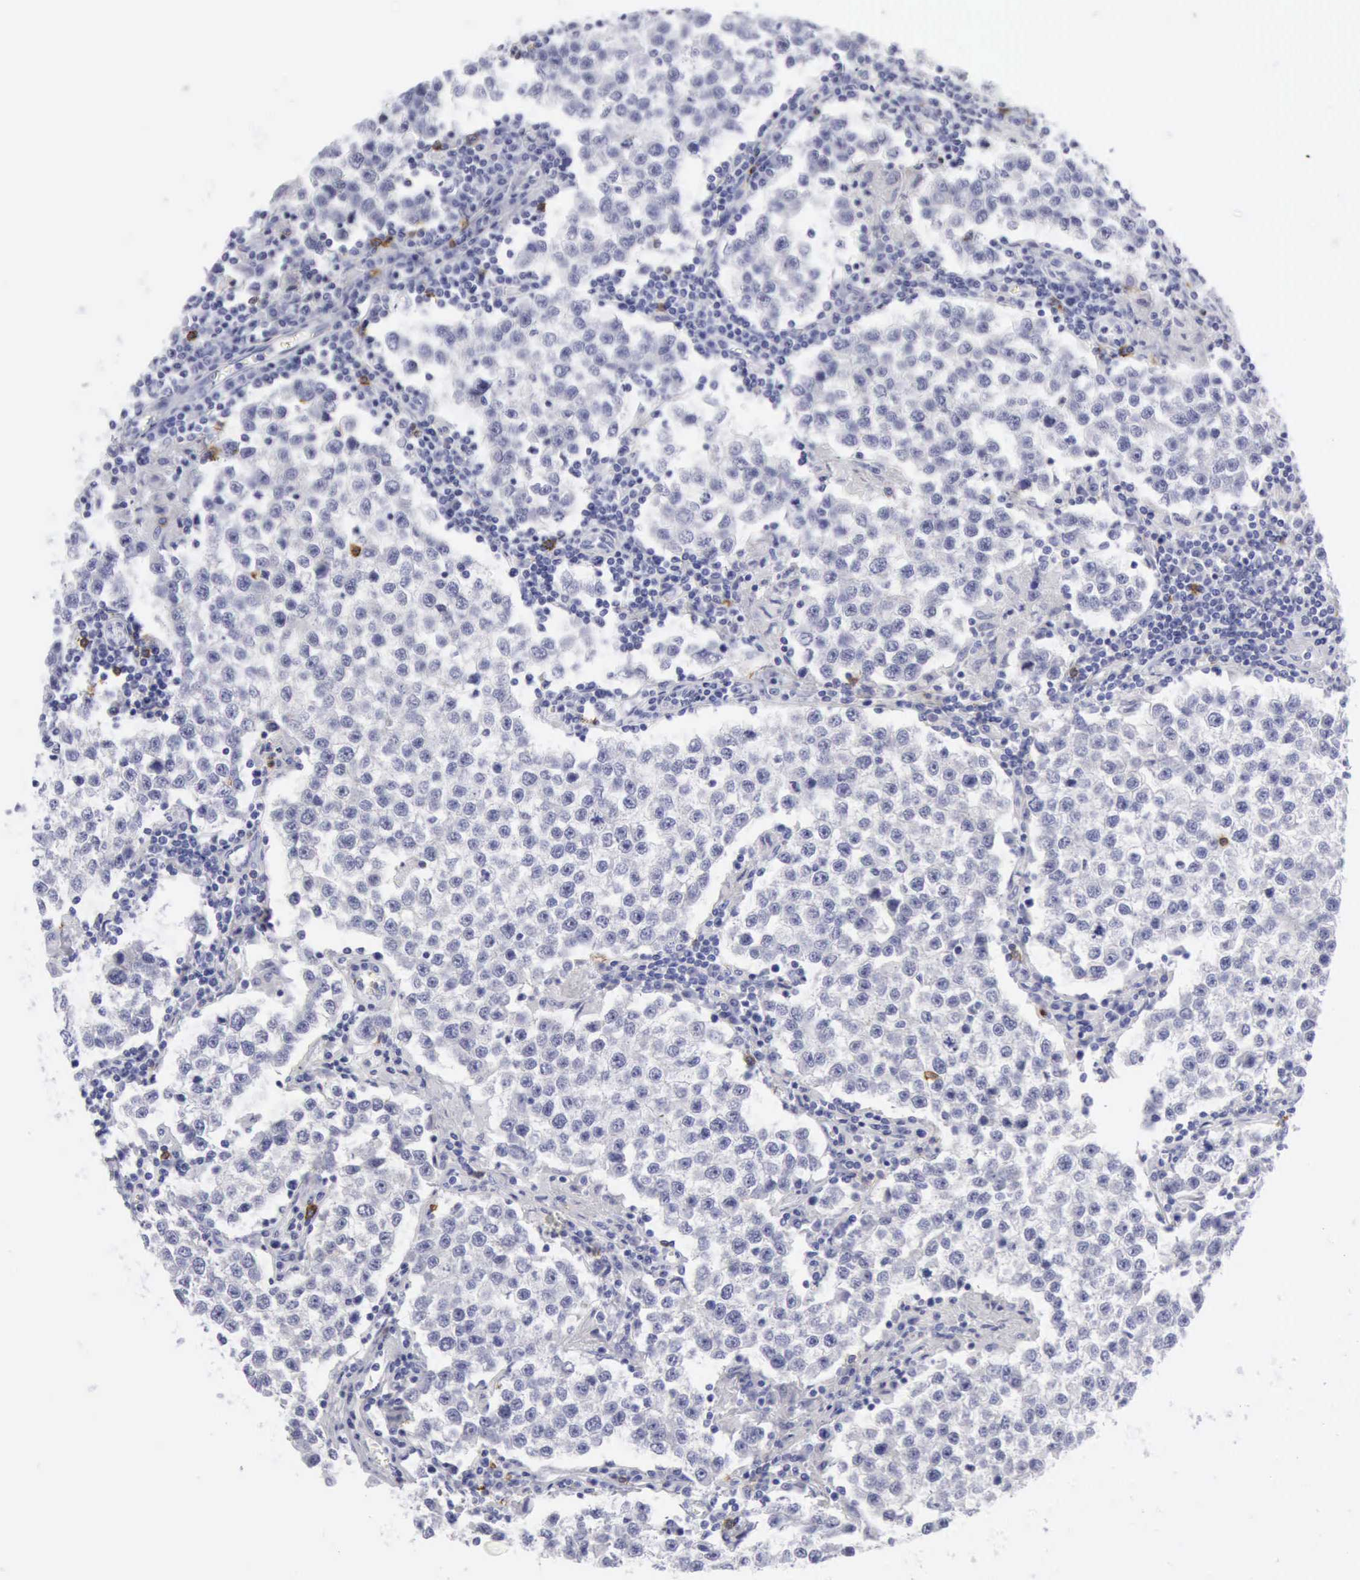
{"staining": {"intensity": "negative", "quantity": "none", "location": "none"}, "tissue": "testis cancer", "cell_type": "Tumor cells", "image_type": "cancer", "snomed": [{"axis": "morphology", "description": "Seminoma, NOS"}, {"axis": "topography", "description": "Testis"}], "caption": "High power microscopy photomicrograph of an immunohistochemistry (IHC) micrograph of testis cancer, revealing no significant expression in tumor cells.", "gene": "NCAM1", "patient": {"sex": "male", "age": 36}}